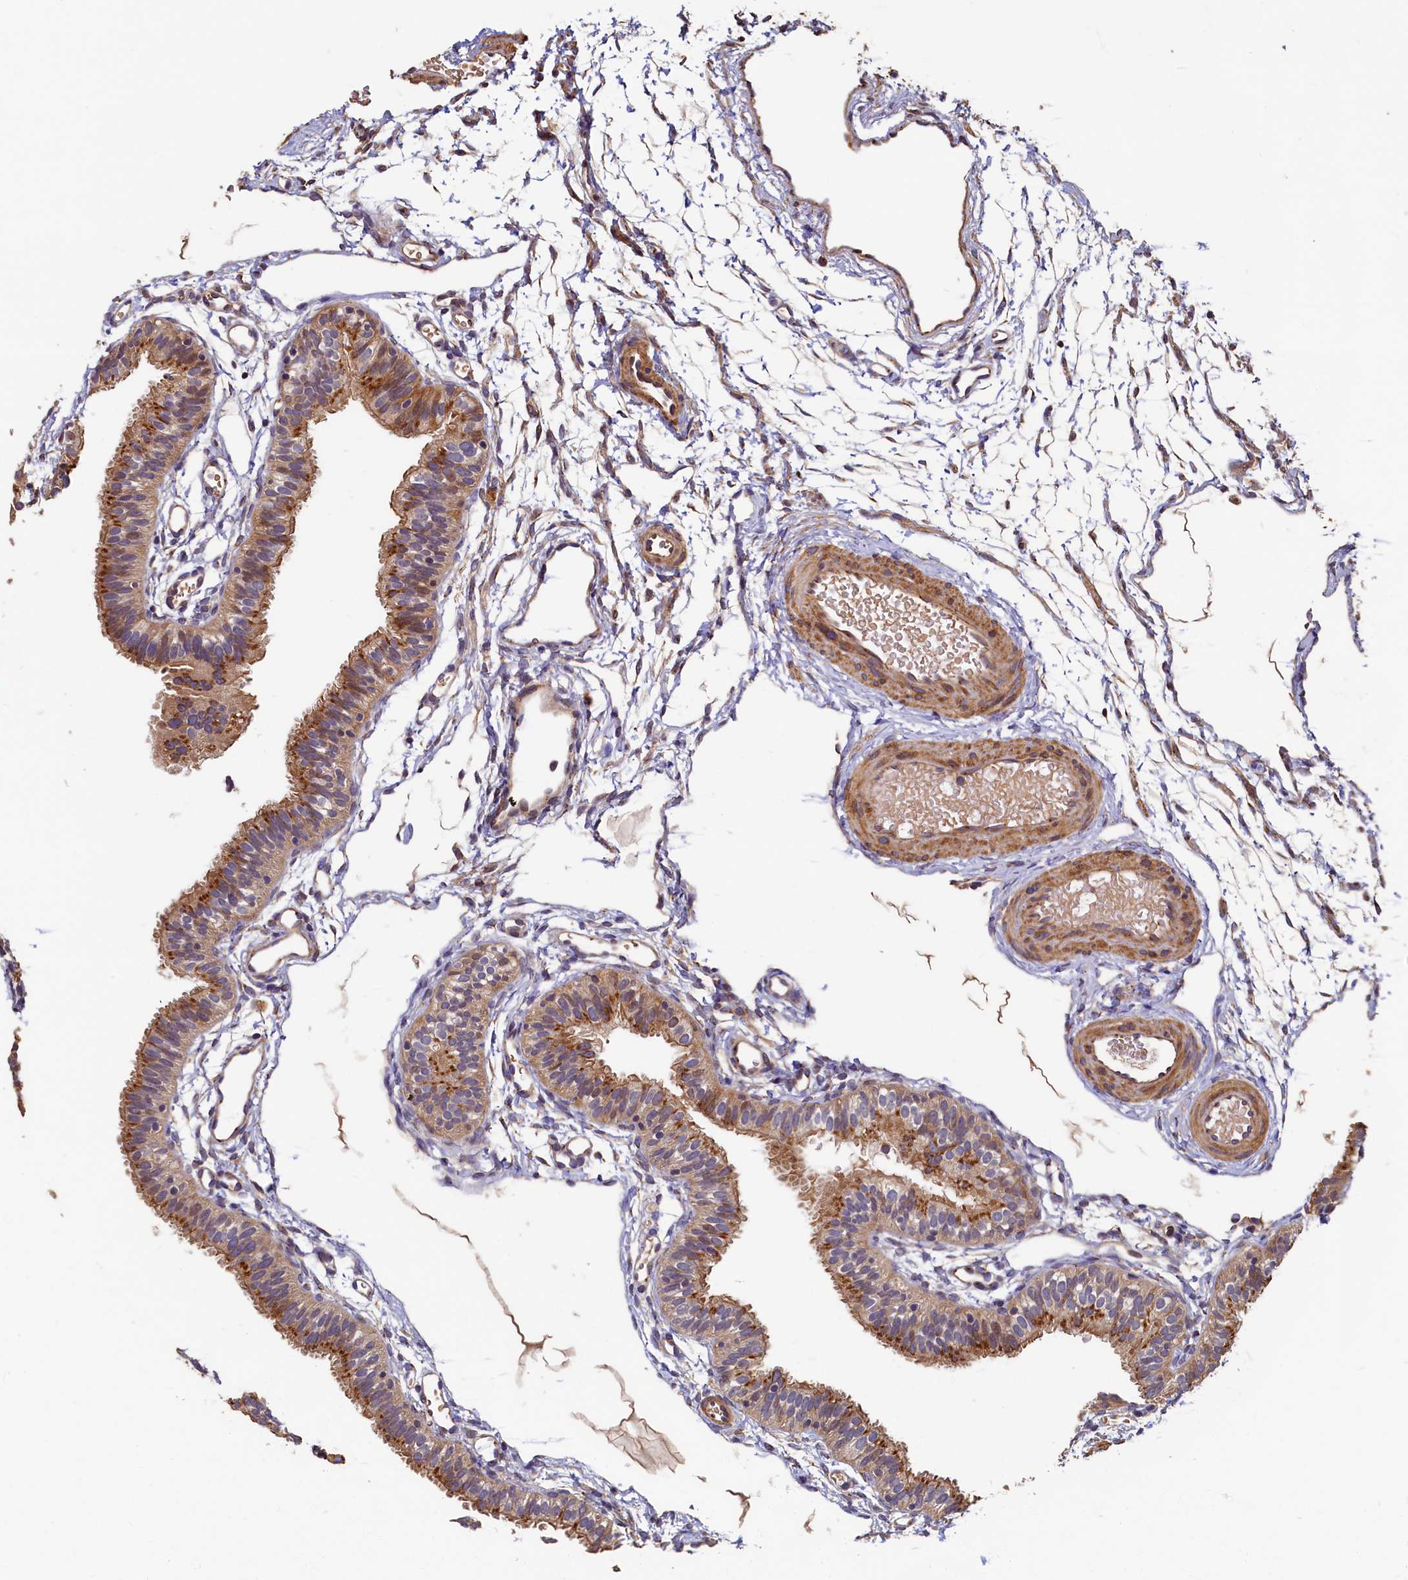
{"staining": {"intensity": "moderate", "quantity": ">75%", "location": "cytoplasmic/membranous"}, "tissue": "fallopian tube", "cell_type": "Glandular cells", "image_type": "normal", "snomed": [{"axis": "morphology", "description": "Normal tissue, NOS"}, {"axis": "topography", "description": "Fallopian tube"}], "caption": "A histopathology image of fallopian tube stained for a protein reveals moderate cytoplasmic/membranous brown staining in glandular cells.", "gene": "TMEM181", "patient": {"sex": "female", "age": 35}}